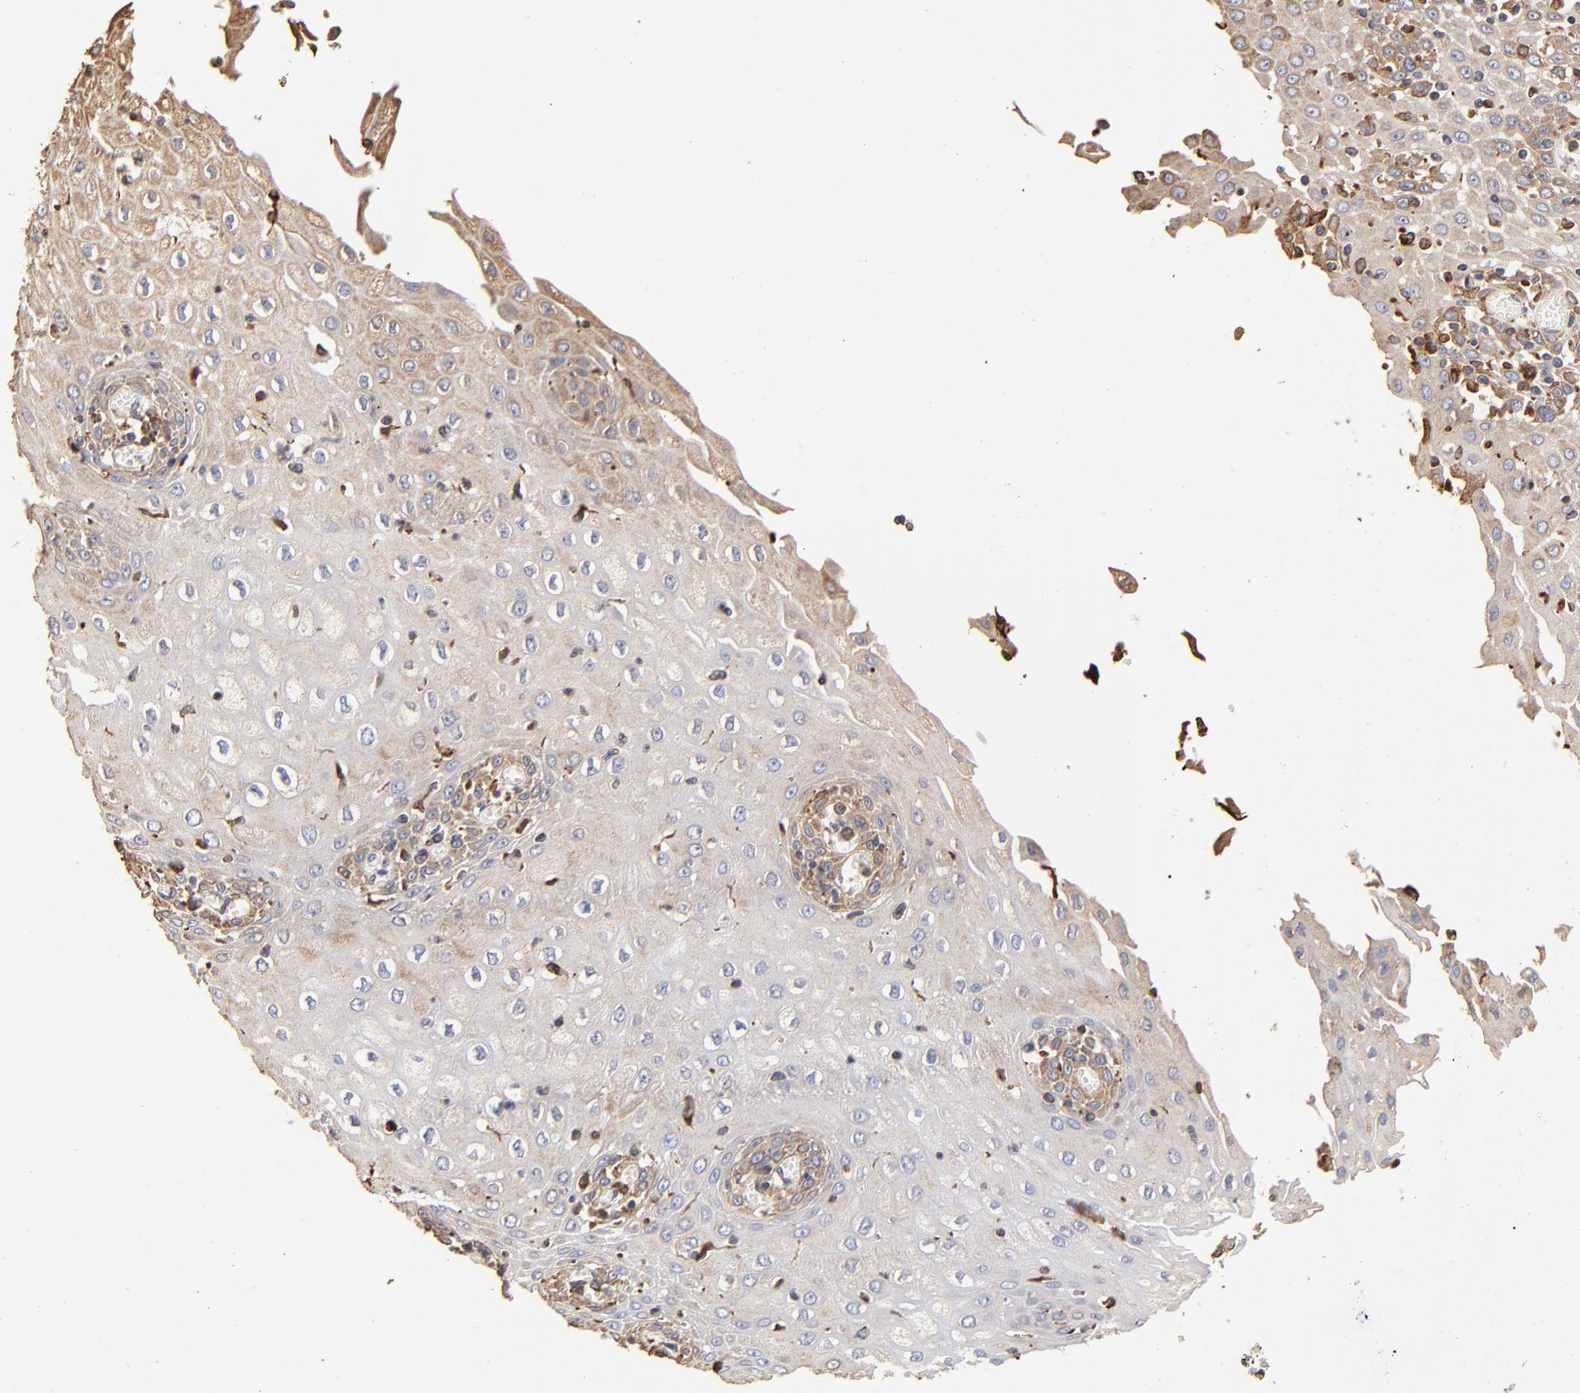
{"staining": {"intensity": "weak", "quantity": "<25%", "location": "cytoplasmic/membranous"}, "tissue": "esophagus", "cell_type": "Squamous epithelial cells", "image_type": "normal", "snomed": [{"axis": "morphology", "description": "Normal tissue, NOS"}, {"axis": "morphology", "description": "Squamous cell carcinoma, NOS"}, {"axis": "topography", "description": "Esophagus"}], "caption": "Immunohistochemical staining of benign human esophagus shows no significant expression in squamous epithelial cells.", "gene": "PDIA3", "patient": {"sex": "male", "age": 65}}